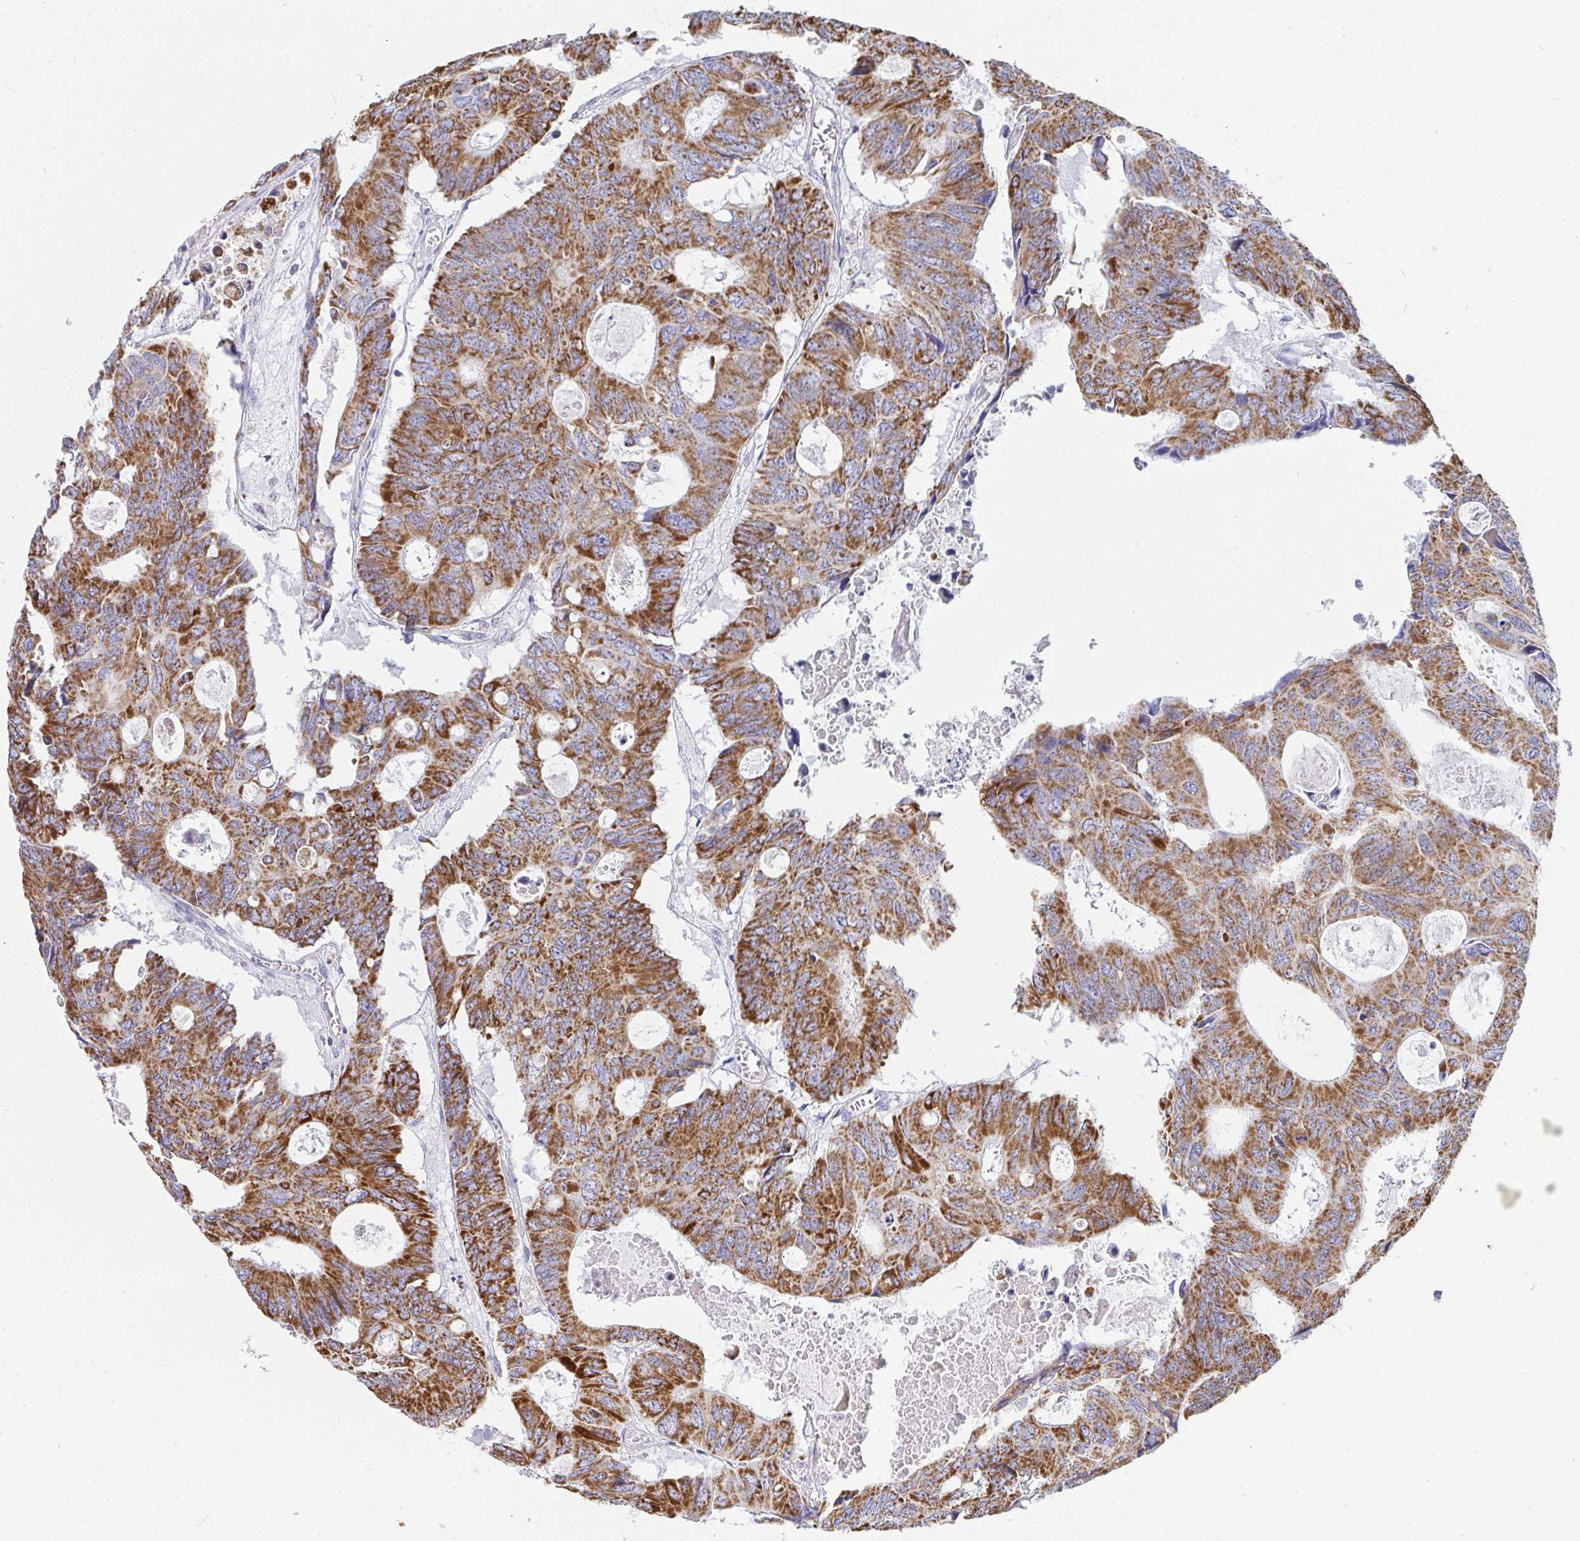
{"staining": {"intensity": "strong", "quantity": ">75%", "location": "cytoplasmic/membranous"}, "tissue": "colorectal cancer", "cell_type": "Tumor cells", "image_type": "cancer", "snomed": [{"axis": "morphology", "description": "Adenocarcinoma, NOS"}, {"axis": "topography", "description": "Rectum"}], "caption": "Immunohistochemistry (IHC) image of neoplastic tissue: adenocarcinoma (colorectal) stained using immunohistochemistry reveals high levels of strong protein expression localized specifically in the cytoplasmic/membranous of tumor cells, appearing as a cytoplasmic/membranous brown color.", "gene": "AIFM1", "patient": {"sex": "male", "age": 76}}